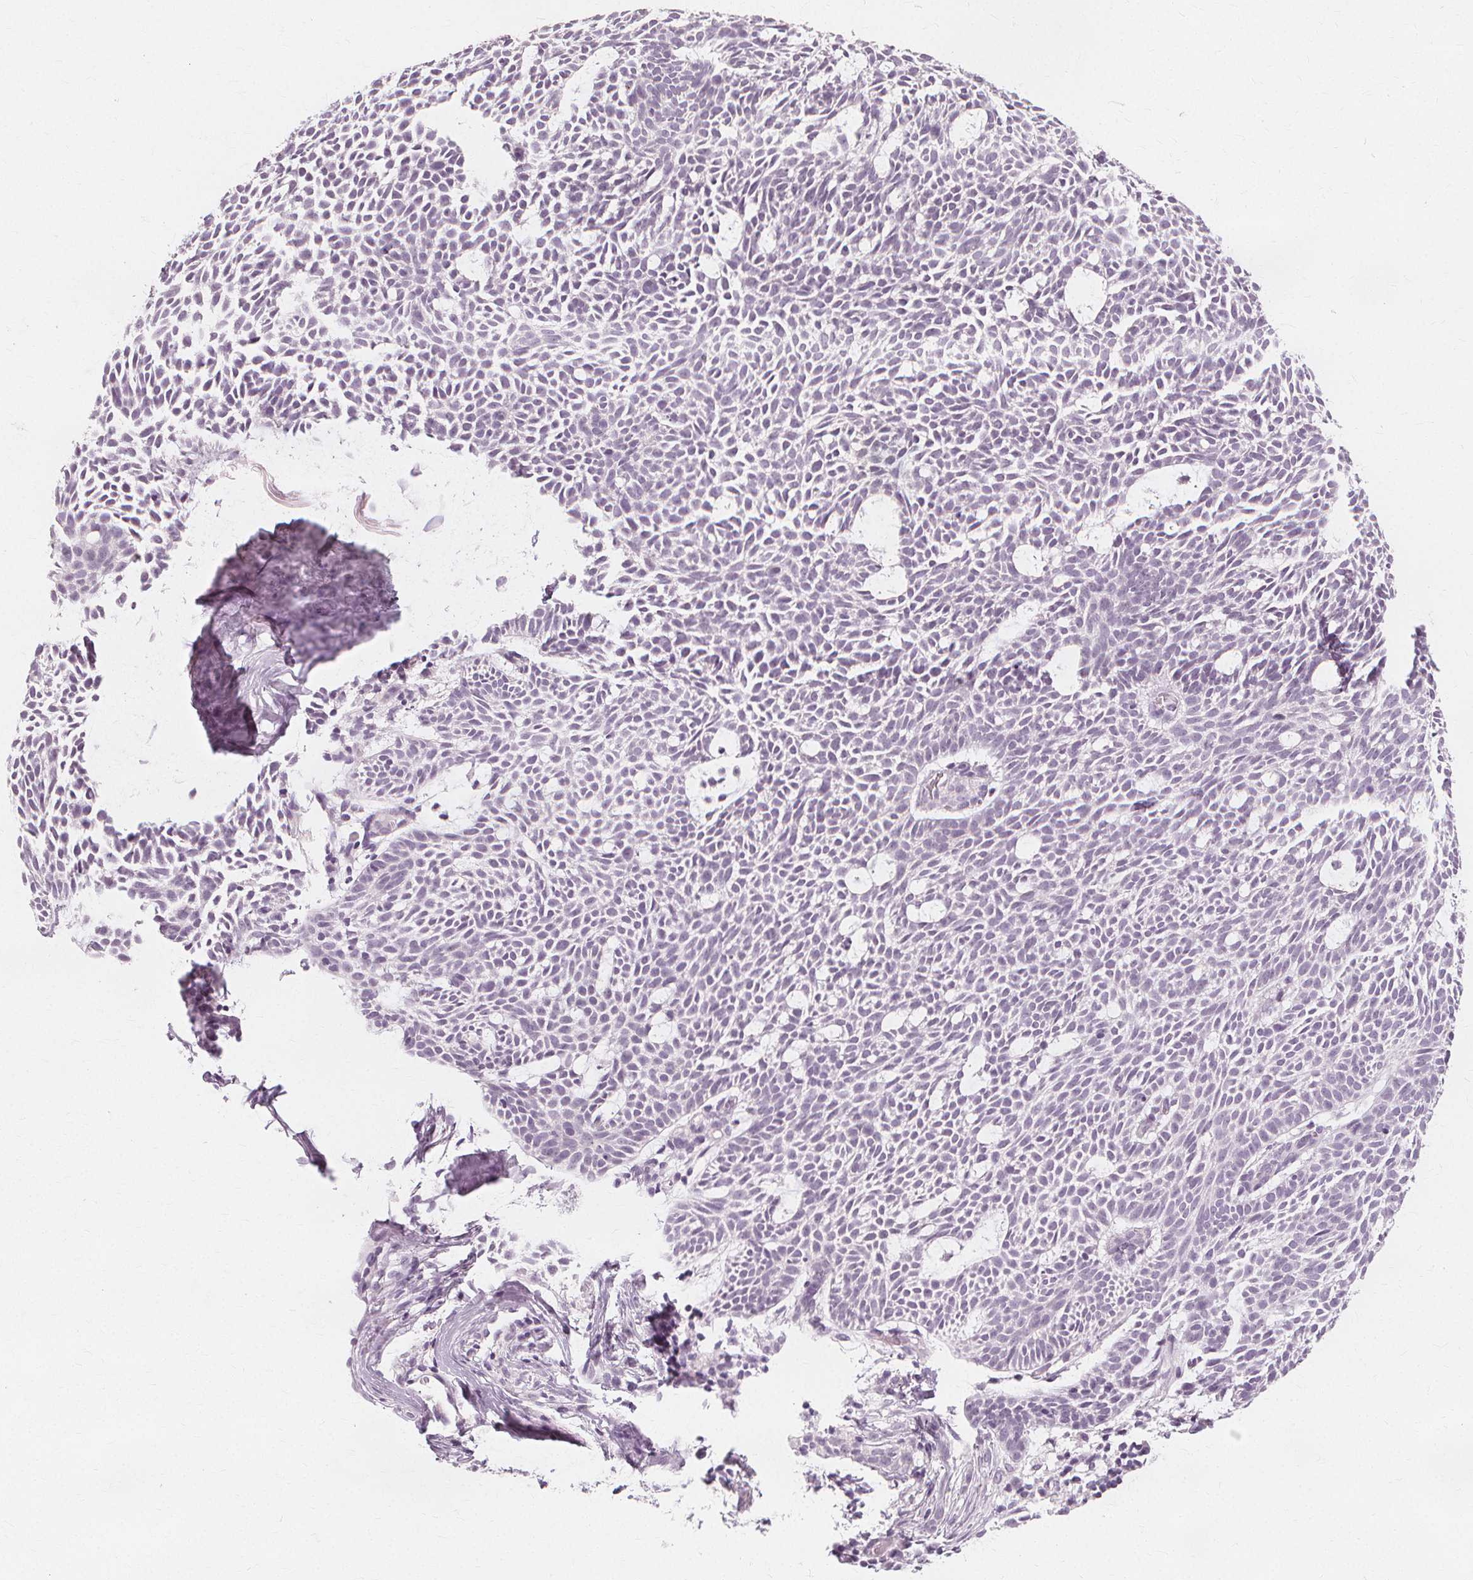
{"staining": {"intensity": "negative", "quantity": "none", "location": "none"}, "tissue": "skin cancer", "cell_type": "Tumor cells", "image_type": "cancer", "snomed": [{"axis": "morphology", "description": "Basal cell carcinoma"}, {"axis": "topography", "description": "Skin"}], "caption": "This is an immunohistochemistry histopathology image of human skin cancer (basal cell carcinoma). There is no positivity in tumor cells.", "gene": "NXPE1", "patient": {"sex": "male", "age": 83}}